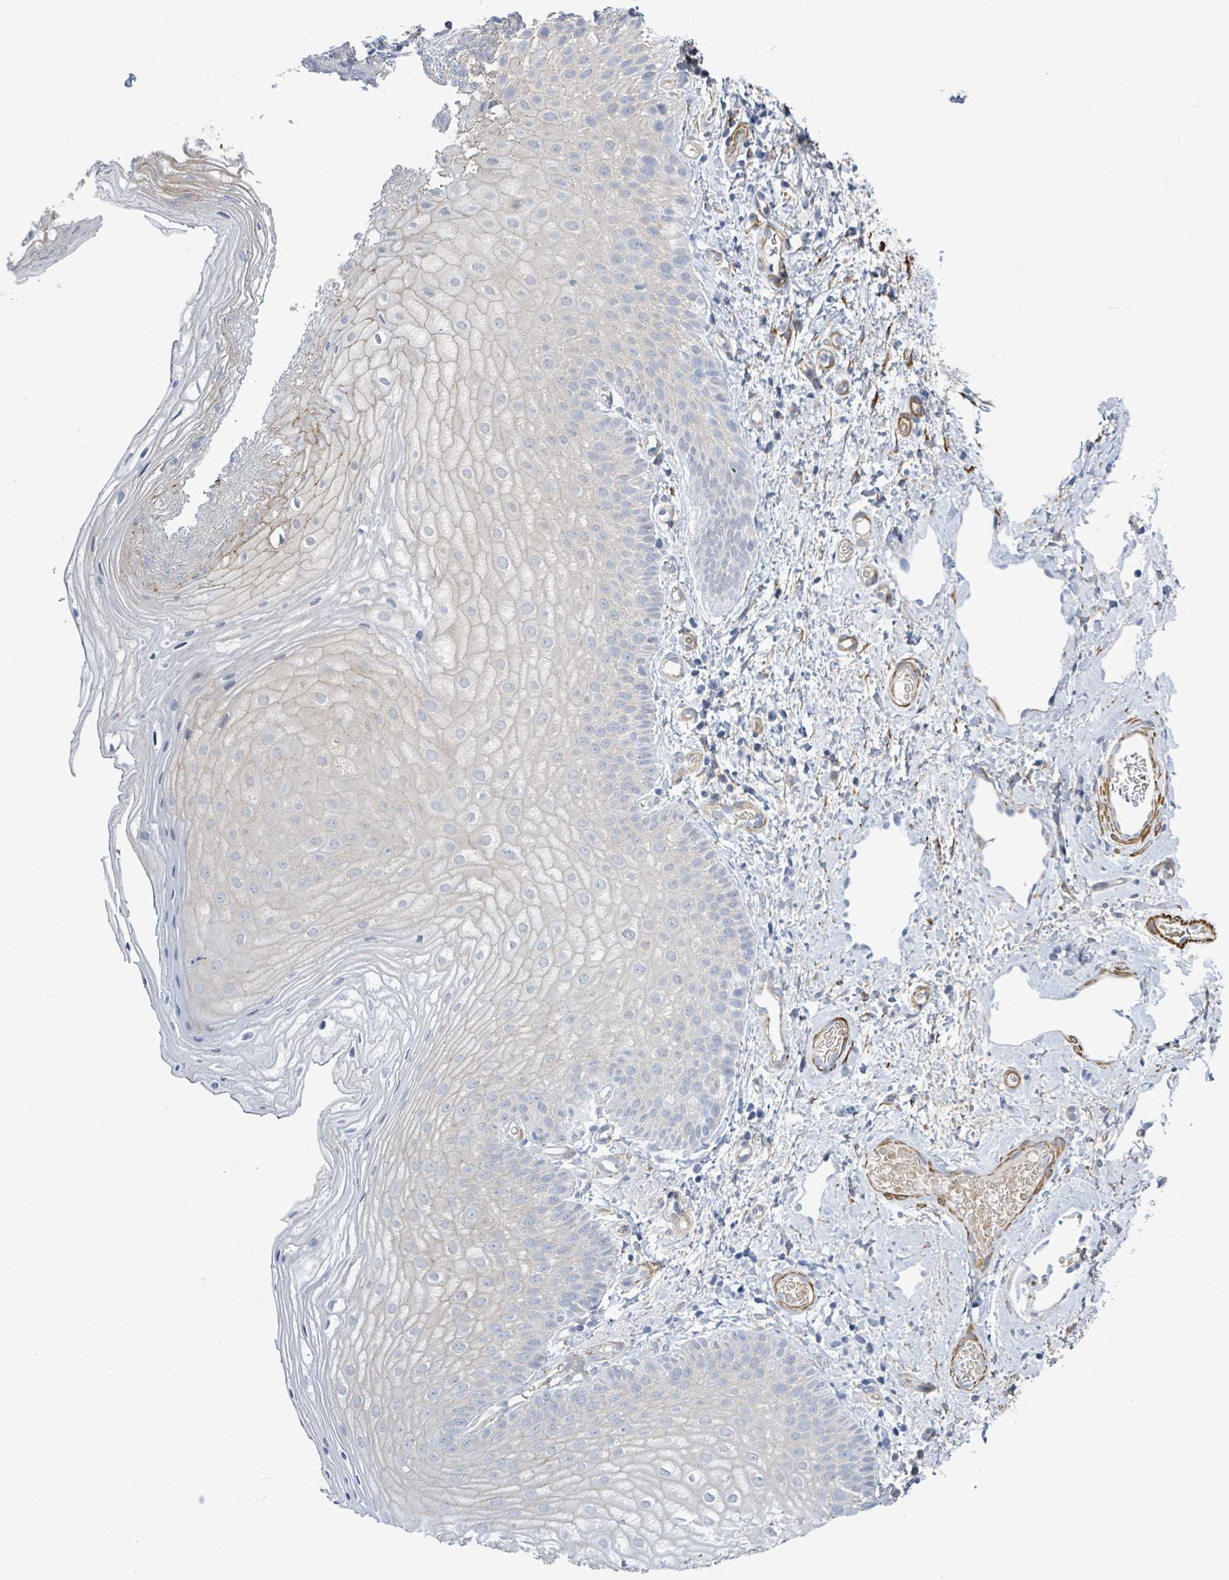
{"staining": {"intensity": "negative", "quantity": "none", "location": "none"}, "tissue": "skin", "cell_type": "Epidermal cells", "image_type": "normal", "snomed": [{"axis": "morphology", "description": "Normal tissue, NOS"}, {"axis": "topography", "description": "Anal"}], "caption": "Immunohistochemistry photomicrograph of benign skin: human skin stained with DAB shows no significant protein staining in epidermal cells.", "gene": "DMRTC1B", "patient": {"sex": "female", "age": 40}}